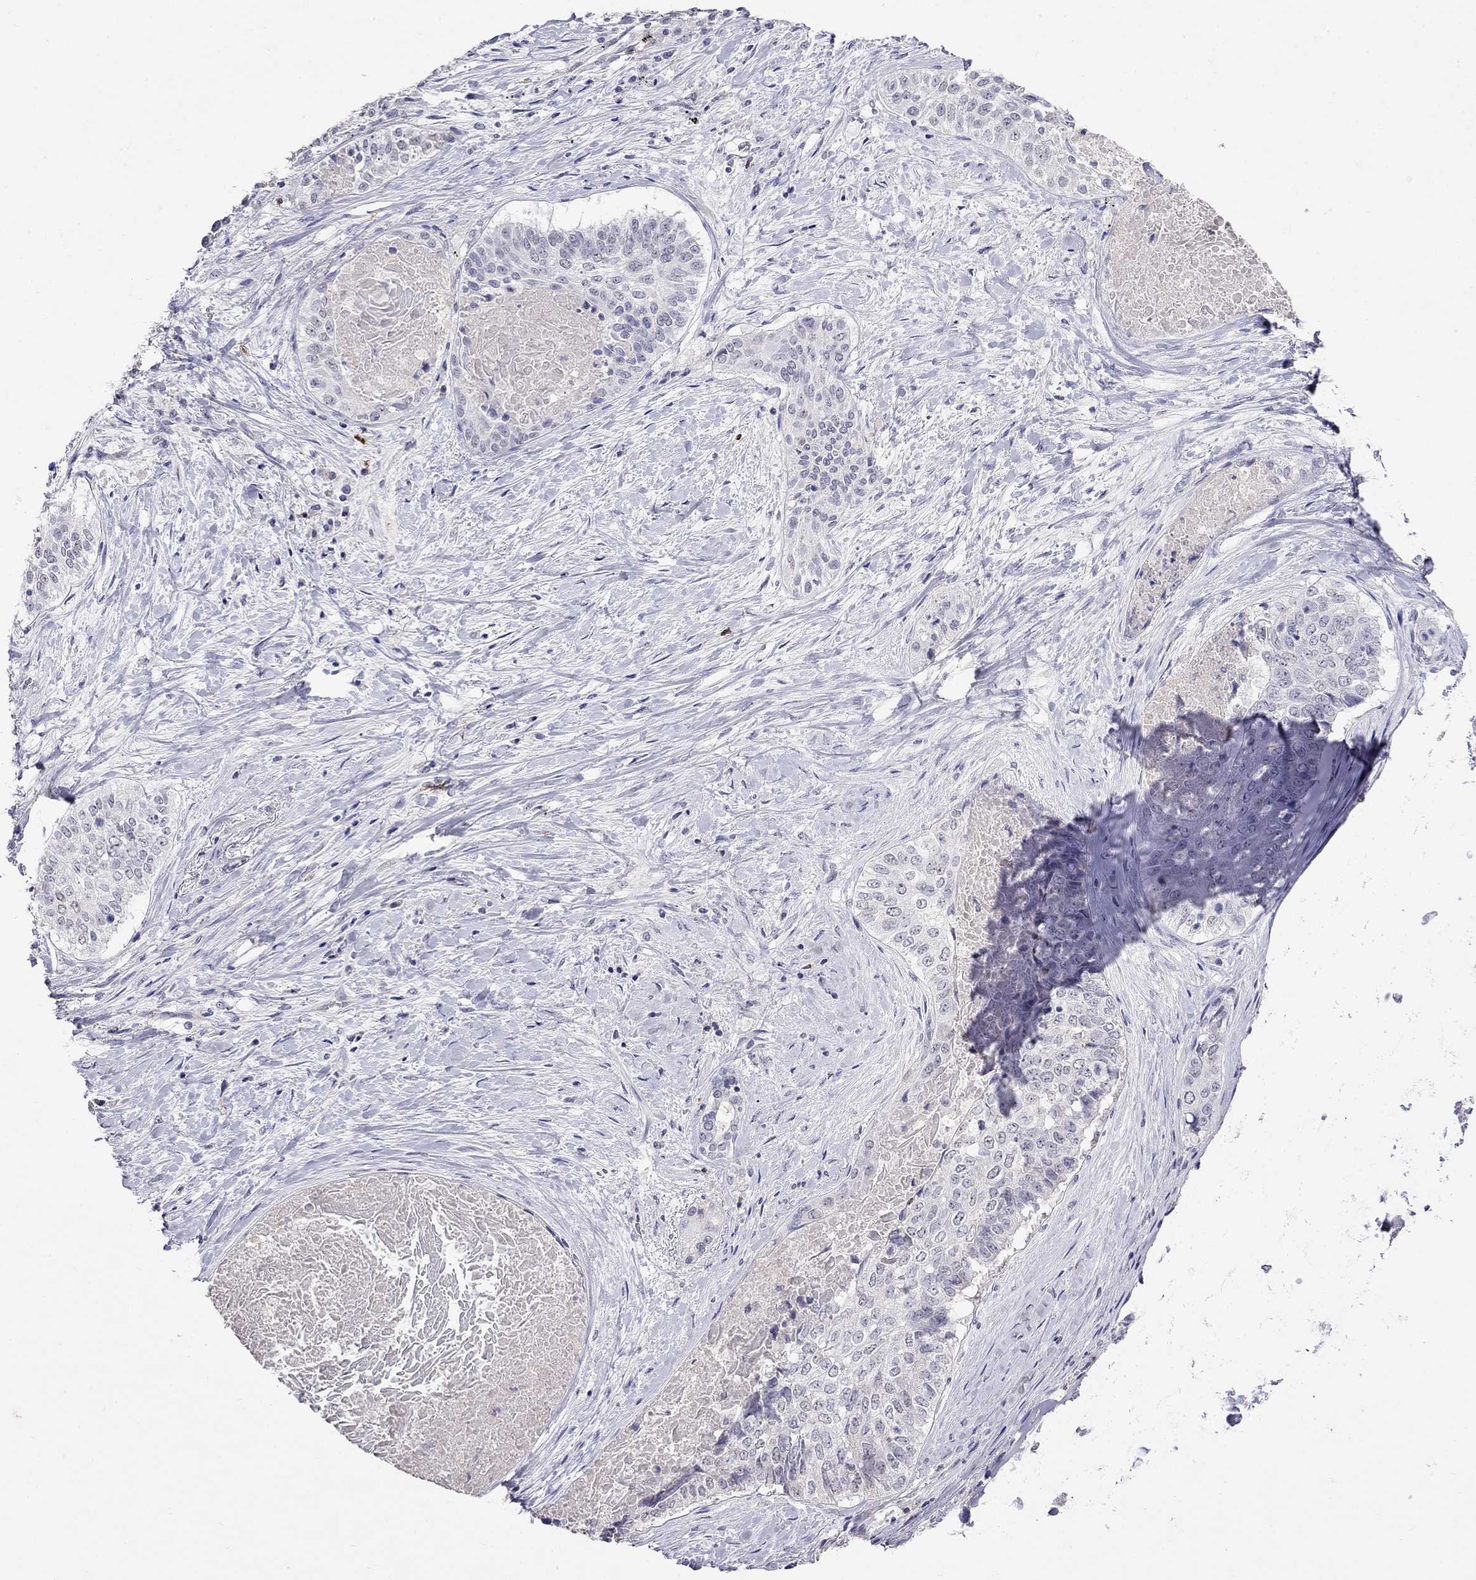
{"staining": {"intensity": "negative", "quantity": "none", "location": "none"}, "tissue": "lung cancer", "cell_type": "Tumor cells", "image_type": "cancer", "snomed": [{"axis": "morphology", "description": "Squamous cell carcinoma, NOS"}, {"axis": "topography", "description": "Lung"}], "caption": "Tumor cells are negative for brown protein staining in lung cancer.", "gene": "CD8B", "patient": {"sex": "male", "age": 64}}